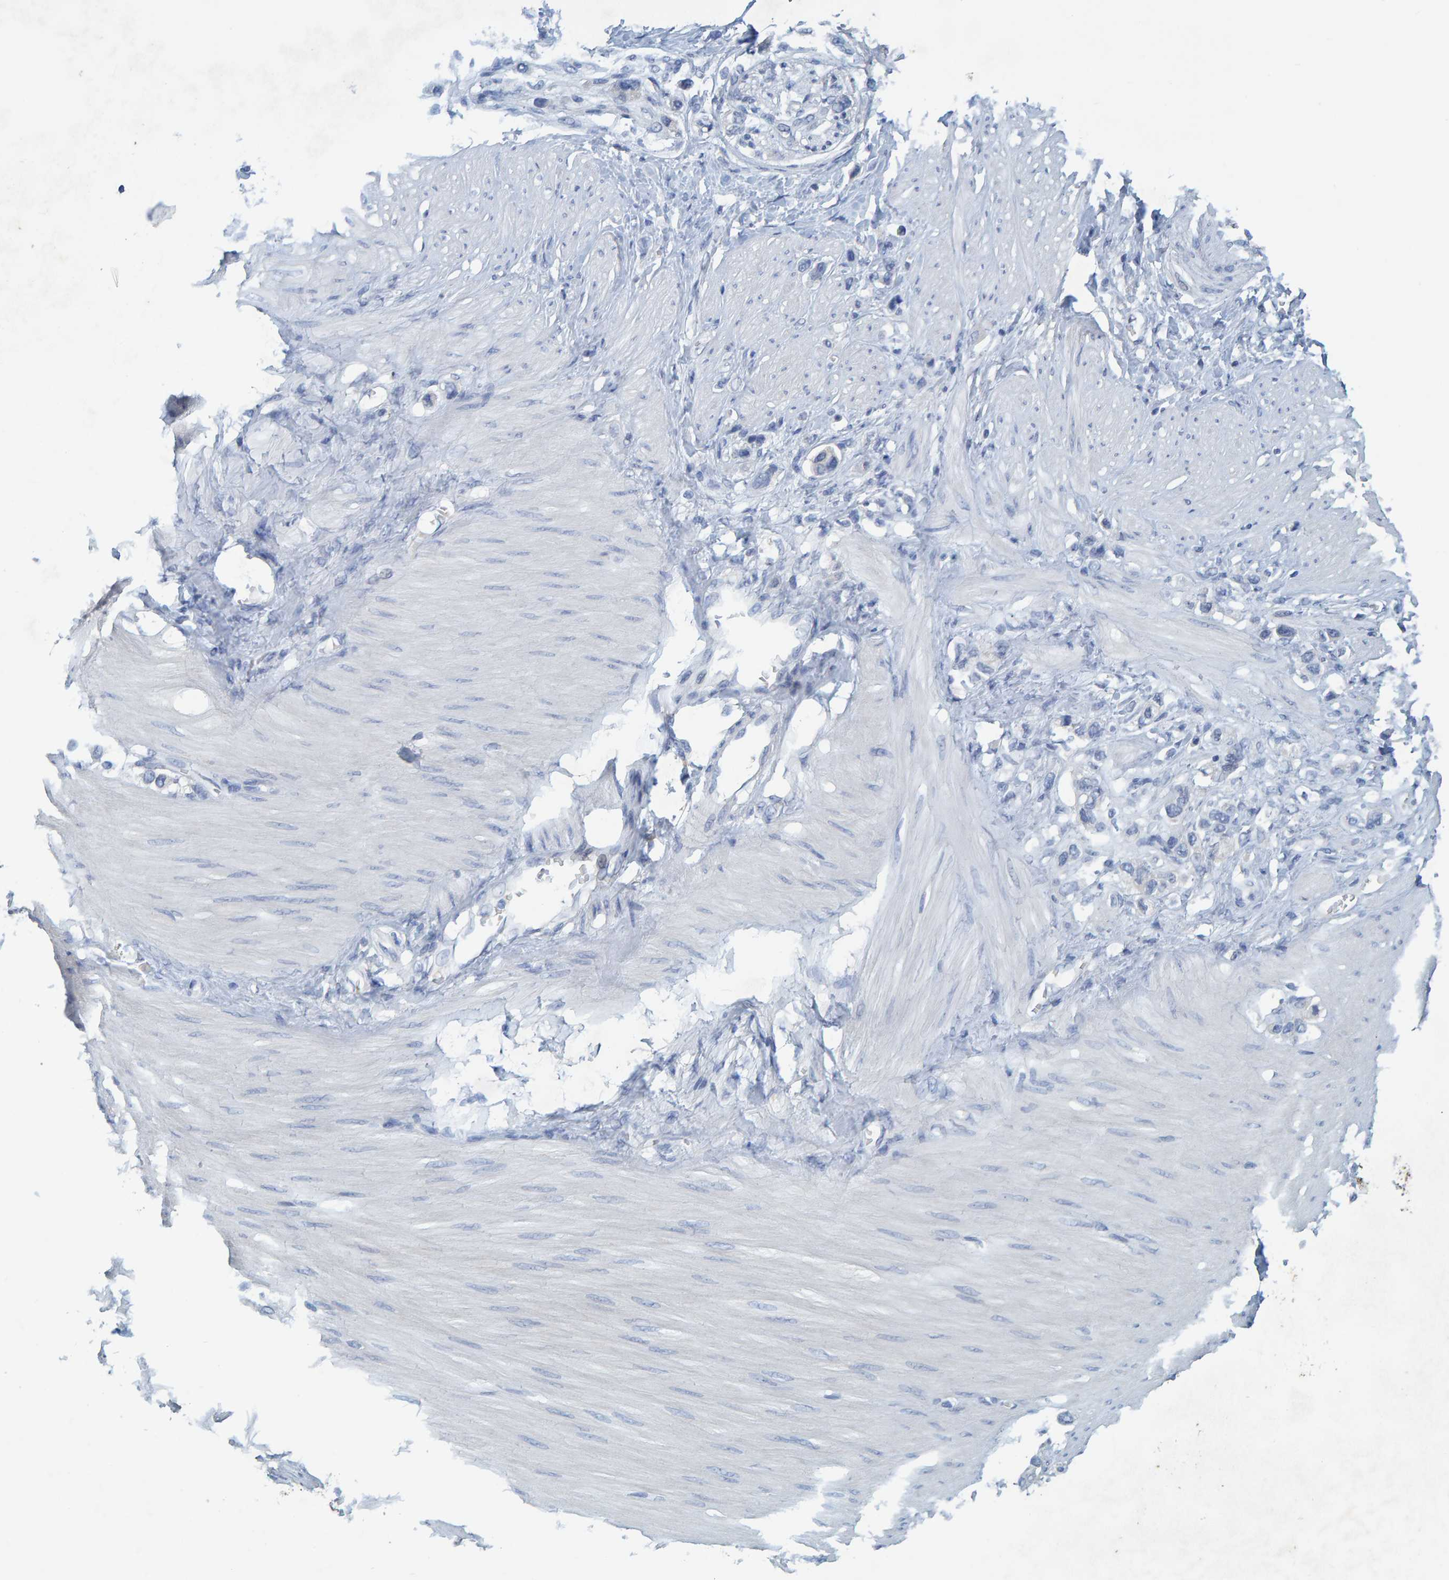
{"staining": {"intensity": "negative", "quantity": "none", "location": "none"}, "tissue": "stomach cancer", "cell_type": "Tumor cells", "image_type": "cancer", "snomed": [{"axis": "morphology", "description": "Adenocarcinoma, NOS"}, {"axis": "topography", "description": "Stomach"}], "caption": "Protein analysis of stomach cancer exhibits no significant expression in tumor cells. (Brightfield microscopy of DAB (3,3'-diaminobenzidine) IHC at high magnification).", "gene": "ALAD", "patient": {"sex": "female", "age": 65}}